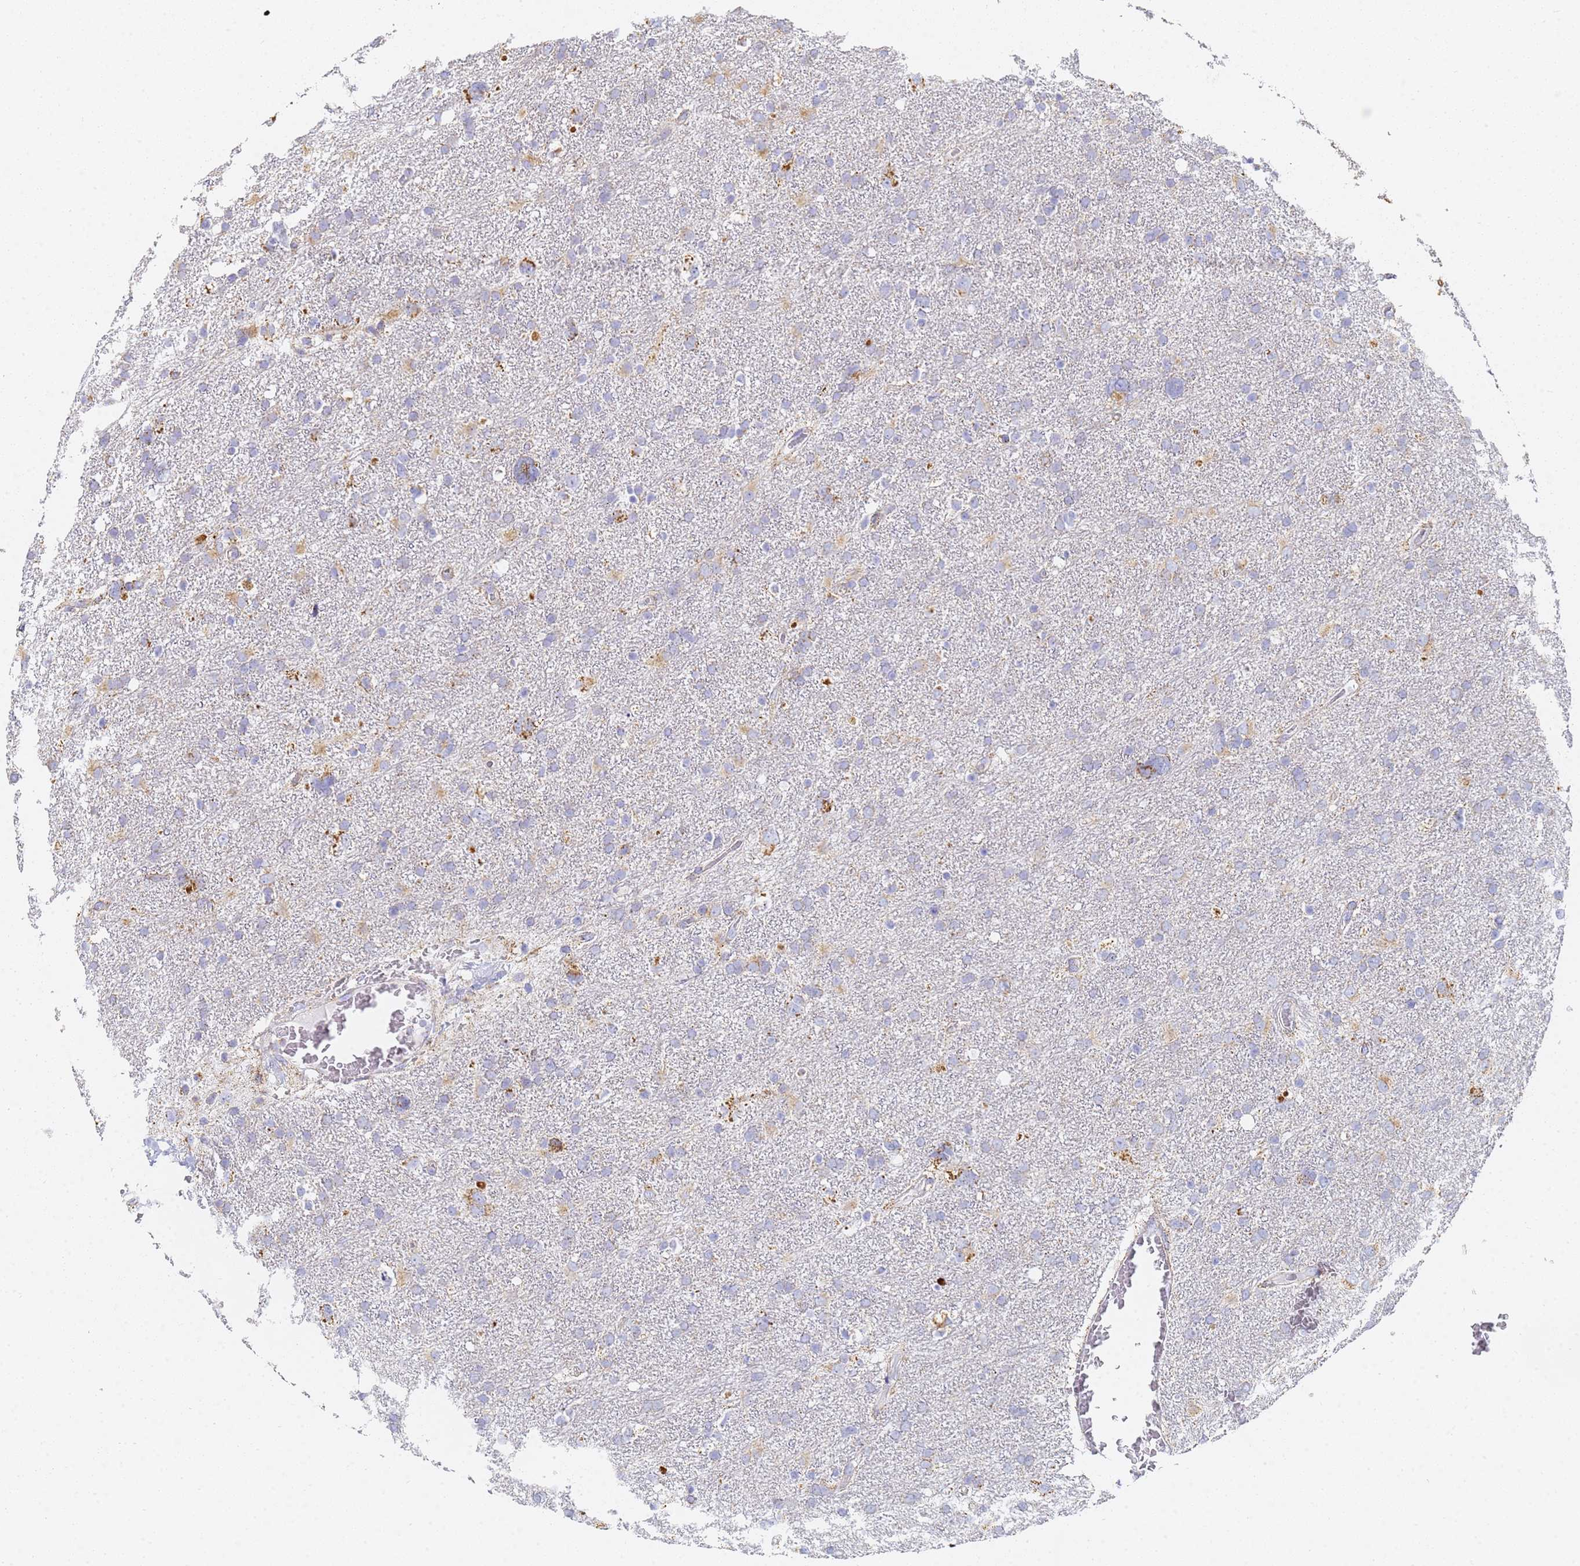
{"staining": {"intensity": "moderate", "quantity": "<25%", "location": "cytoplasmic/membranous"}, "tissue": "glioma", "cell_type": "Tumor cells", "image_type": "cancer", "snomed": [{"axis": "morphology", "description": "Glioma, malignant, High grade"}, {"axis": "topography", "description": "Brain"}], "caption": "Human glioma stained for a protein (brown) shows moderate cytoplasmic/membranous positive positivity in about <25% of tumor cells.", "gene": "CNIH4", "patient": {"sex": "male", "age": 61}}